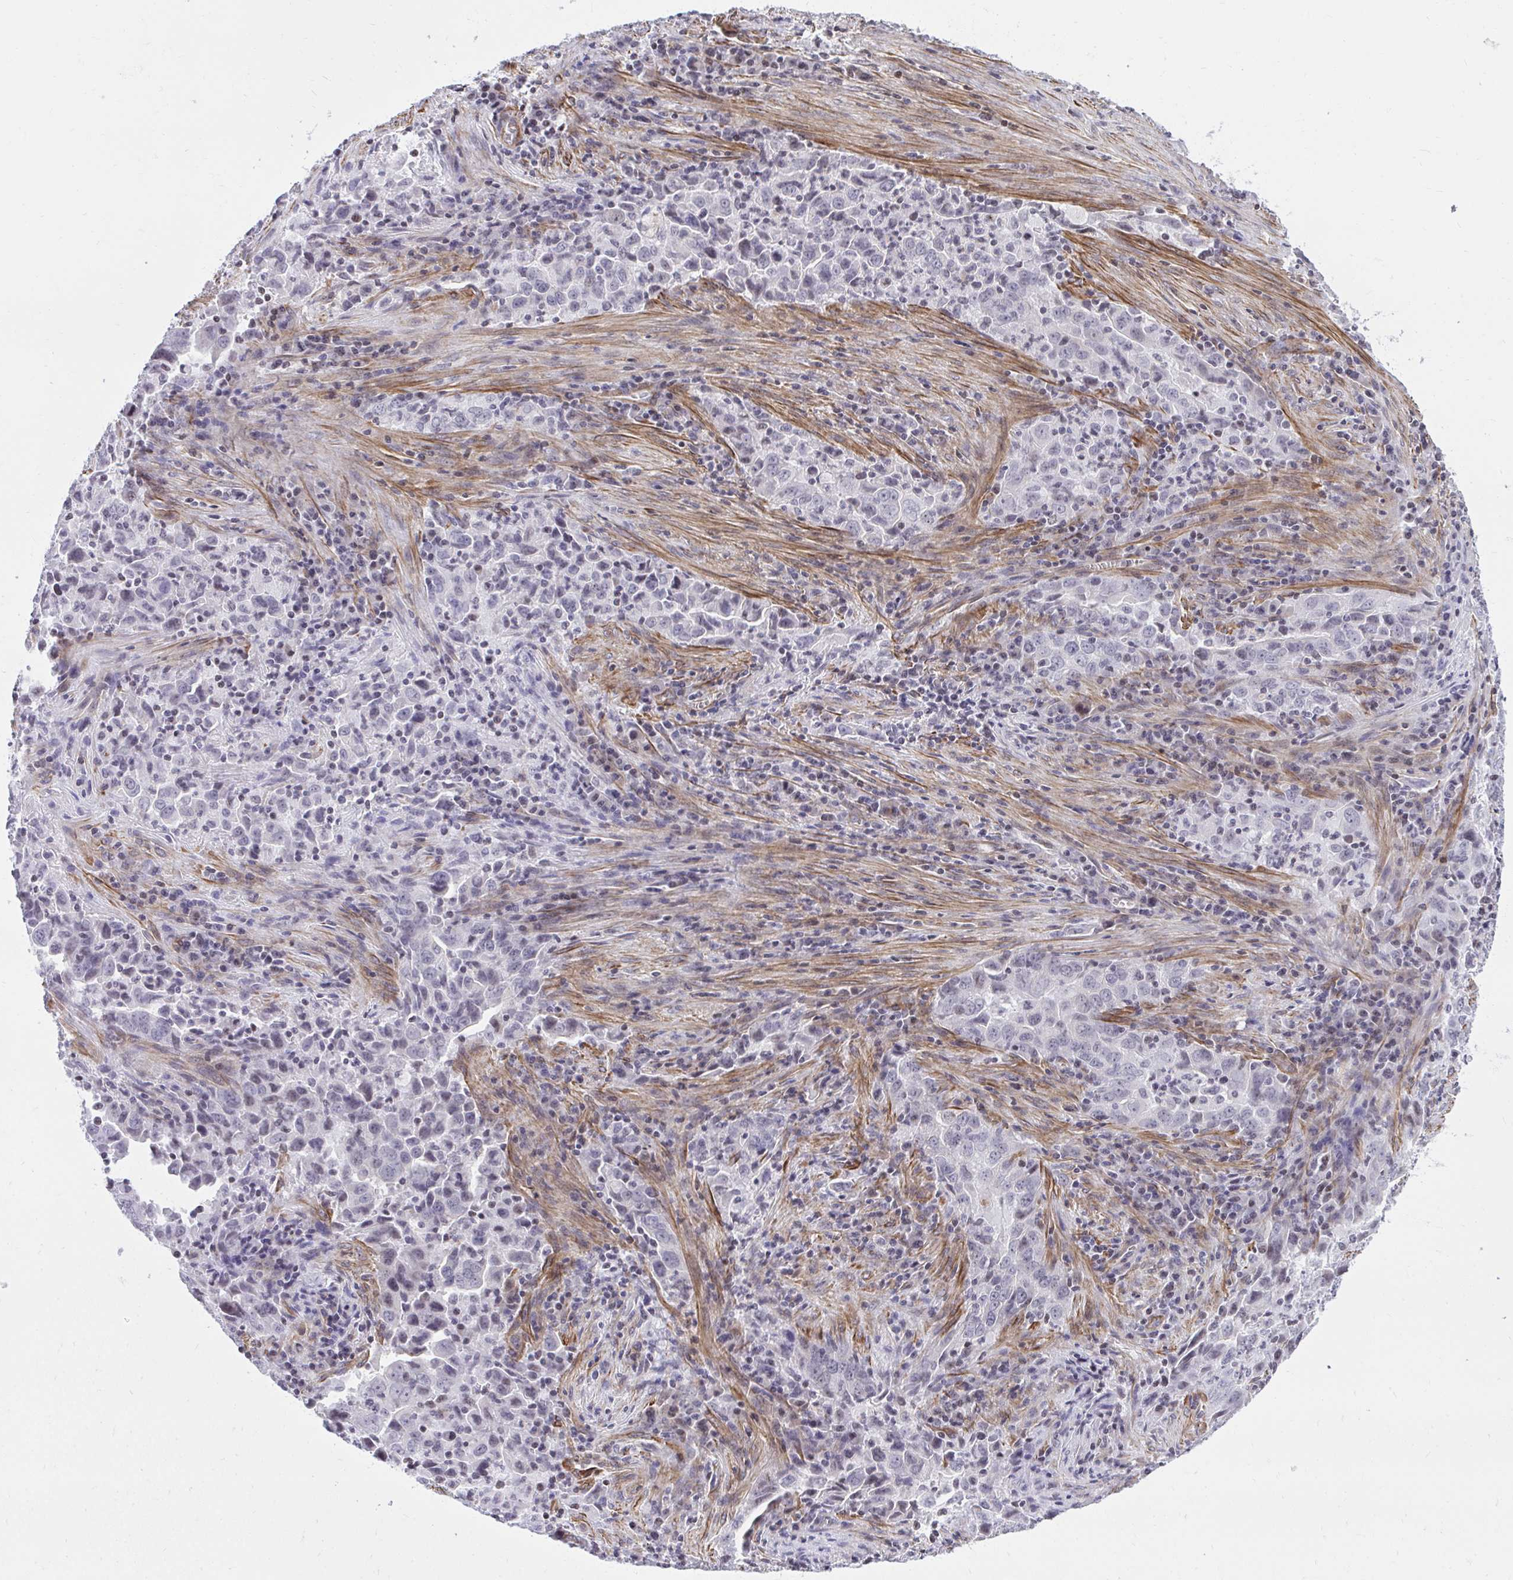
{"staining": {"intensity": "negative", "quantity": "none", "location": "none"}, "tissue": "lung cancer", "cell_type": "Tumor cells", "image_type": "cancer", "snomed": [{"axis": "morphology", "description": "Adenocarcinoma, NOS"}, {"axis": "topography", "description": "Lung"}], "caption": "Tumor cells are negative for protein expression in human lung adenocarcinoma. (Stains: DAB (3,3'-diaminobenzidine) immunohistochemistry with hematoxylin counter stain, Microscopy: brightfield microscopy at high magnification).", "gene": "KCNN4", "patient": {"sex": "male", "age": 67}}